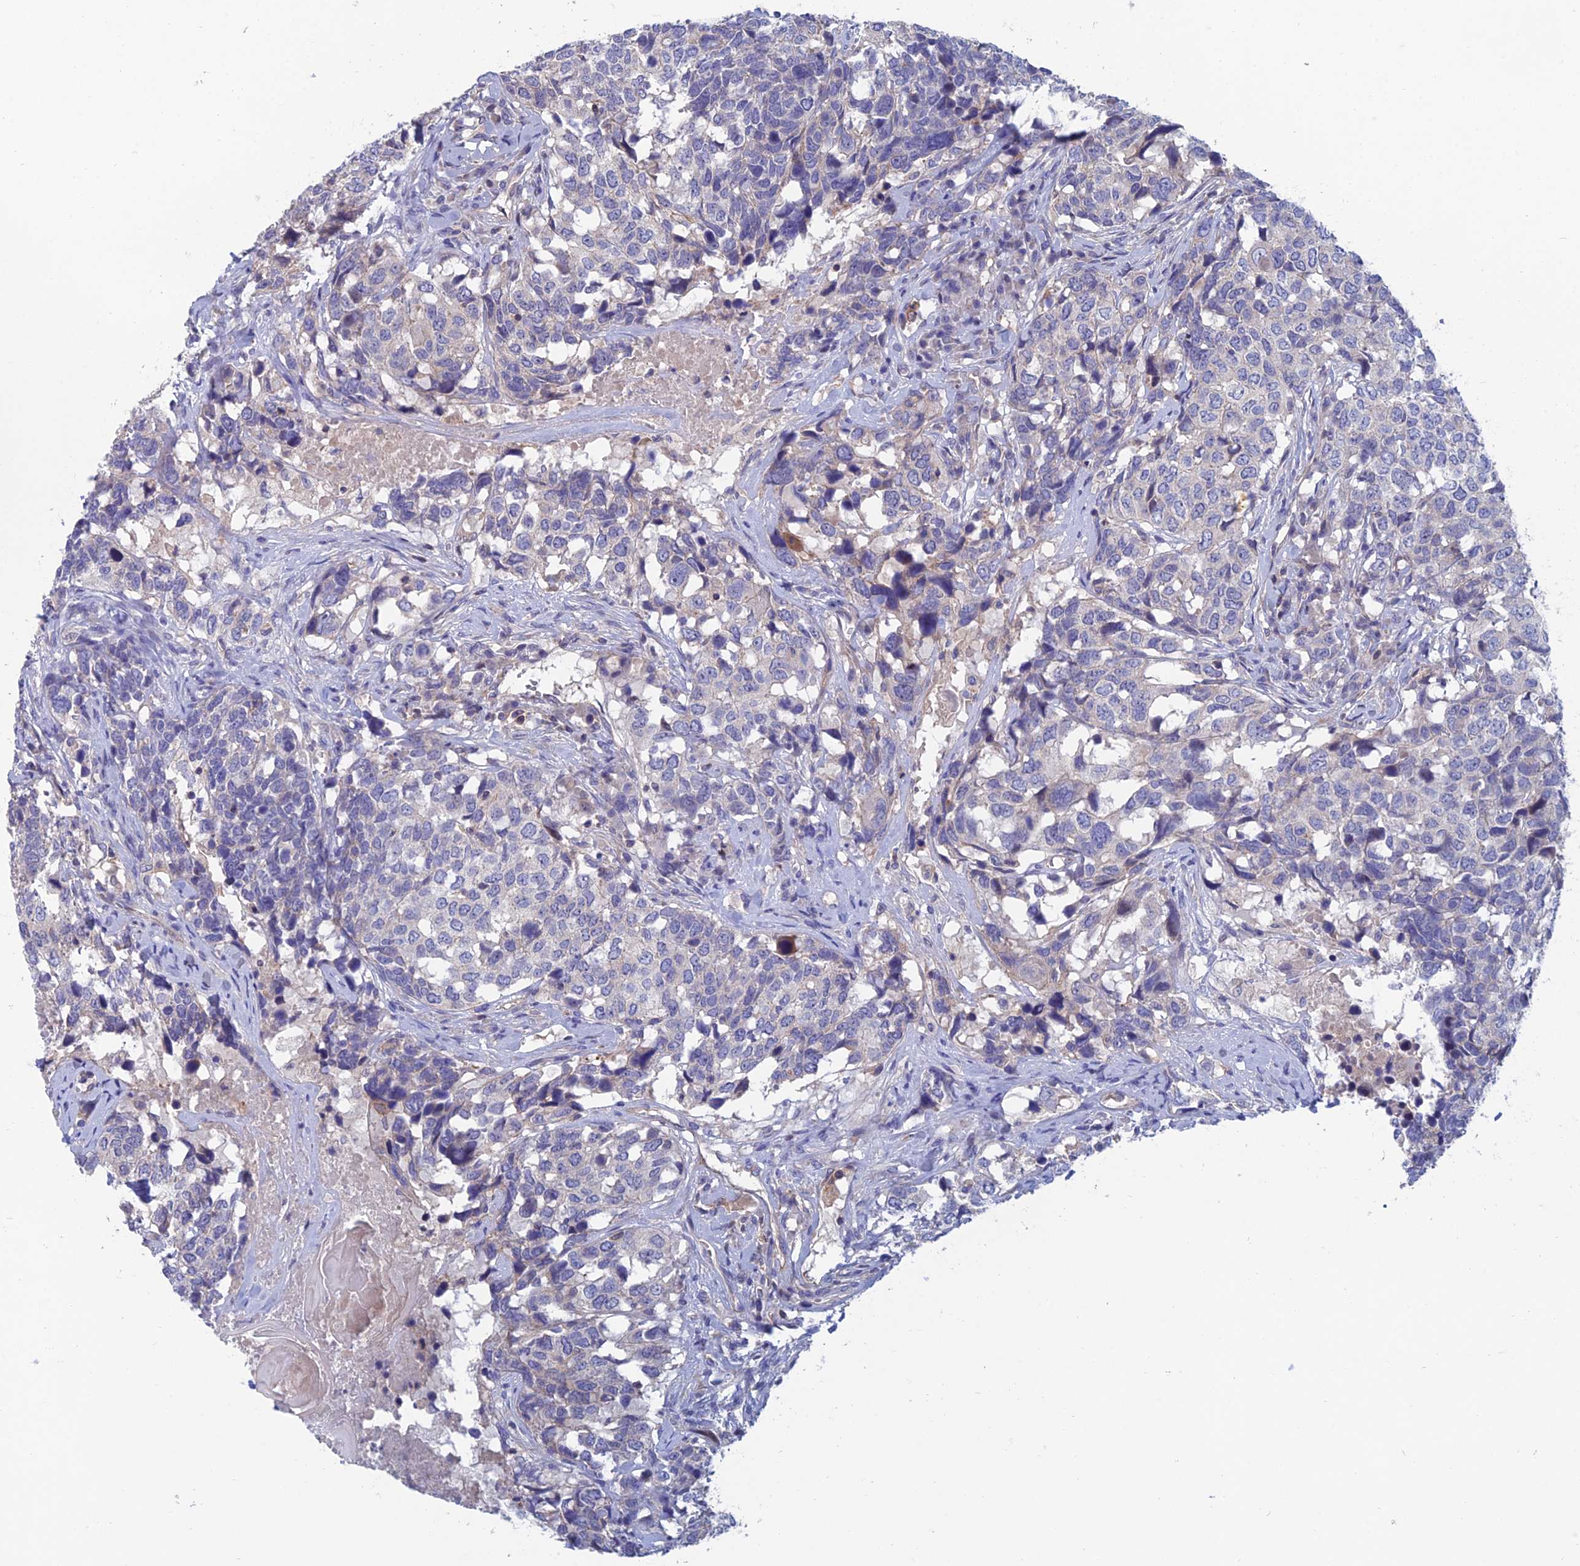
{"staining": {"intensity": "negative", "quantity": "none", "location": "none"}, "tissue": "head and neck cancer", "cell_type": "Tumor cells", "image_type": "cancer", "snomed": [{"axis": "morphology", "description": "Squamous cell carcinoma, NOS"}, {"axis": "topography", "description": "Head-Neck"}], "caption": "Tumor cells show no significant protein staining in squamous cell carcinoma (head and neck).", "gene": "USP37", "patient": {"sex": "male", "age": 66}}